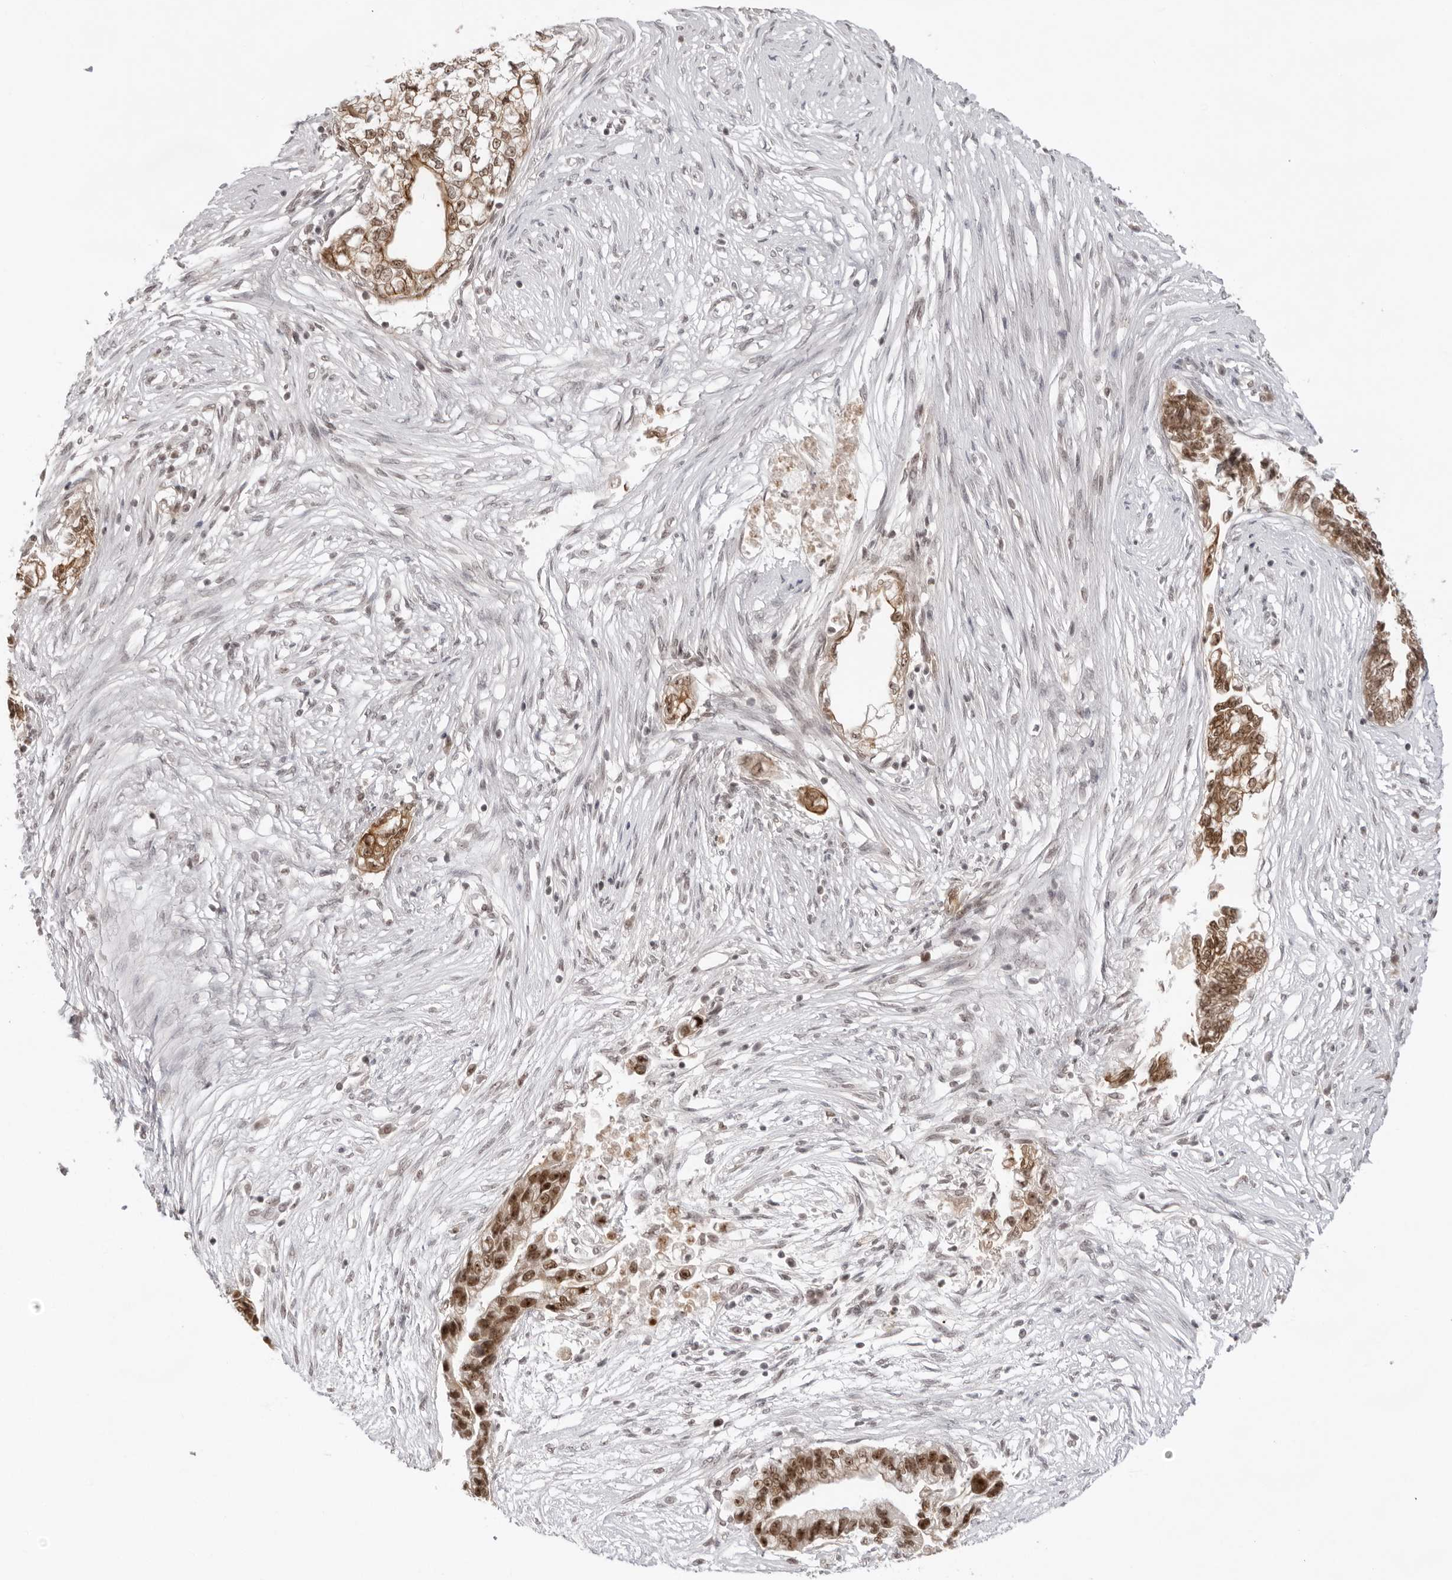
{"staining": {"intensity": "moderate", "quantity": ">75%", "location": "cytoplasmic/membranous,nuclear"}, "tissue": "pancreatic cancer", "cell_type": "Tumor cells", "image_type": "cancer", "snomed": [{"axis": "morphology", "description": "Adenocarcinoma, NOS"}, {"axis": "topography", "description": "Pancreas"}], "caption": "IHC of human pancreatic cancer shows medium levels of moderate cytoplasmic/membranous and nuclear staining in approximately >75% of tumor cells.", "gene": "EXOSC10", "patient": {"sex": "male", "age": 72}}